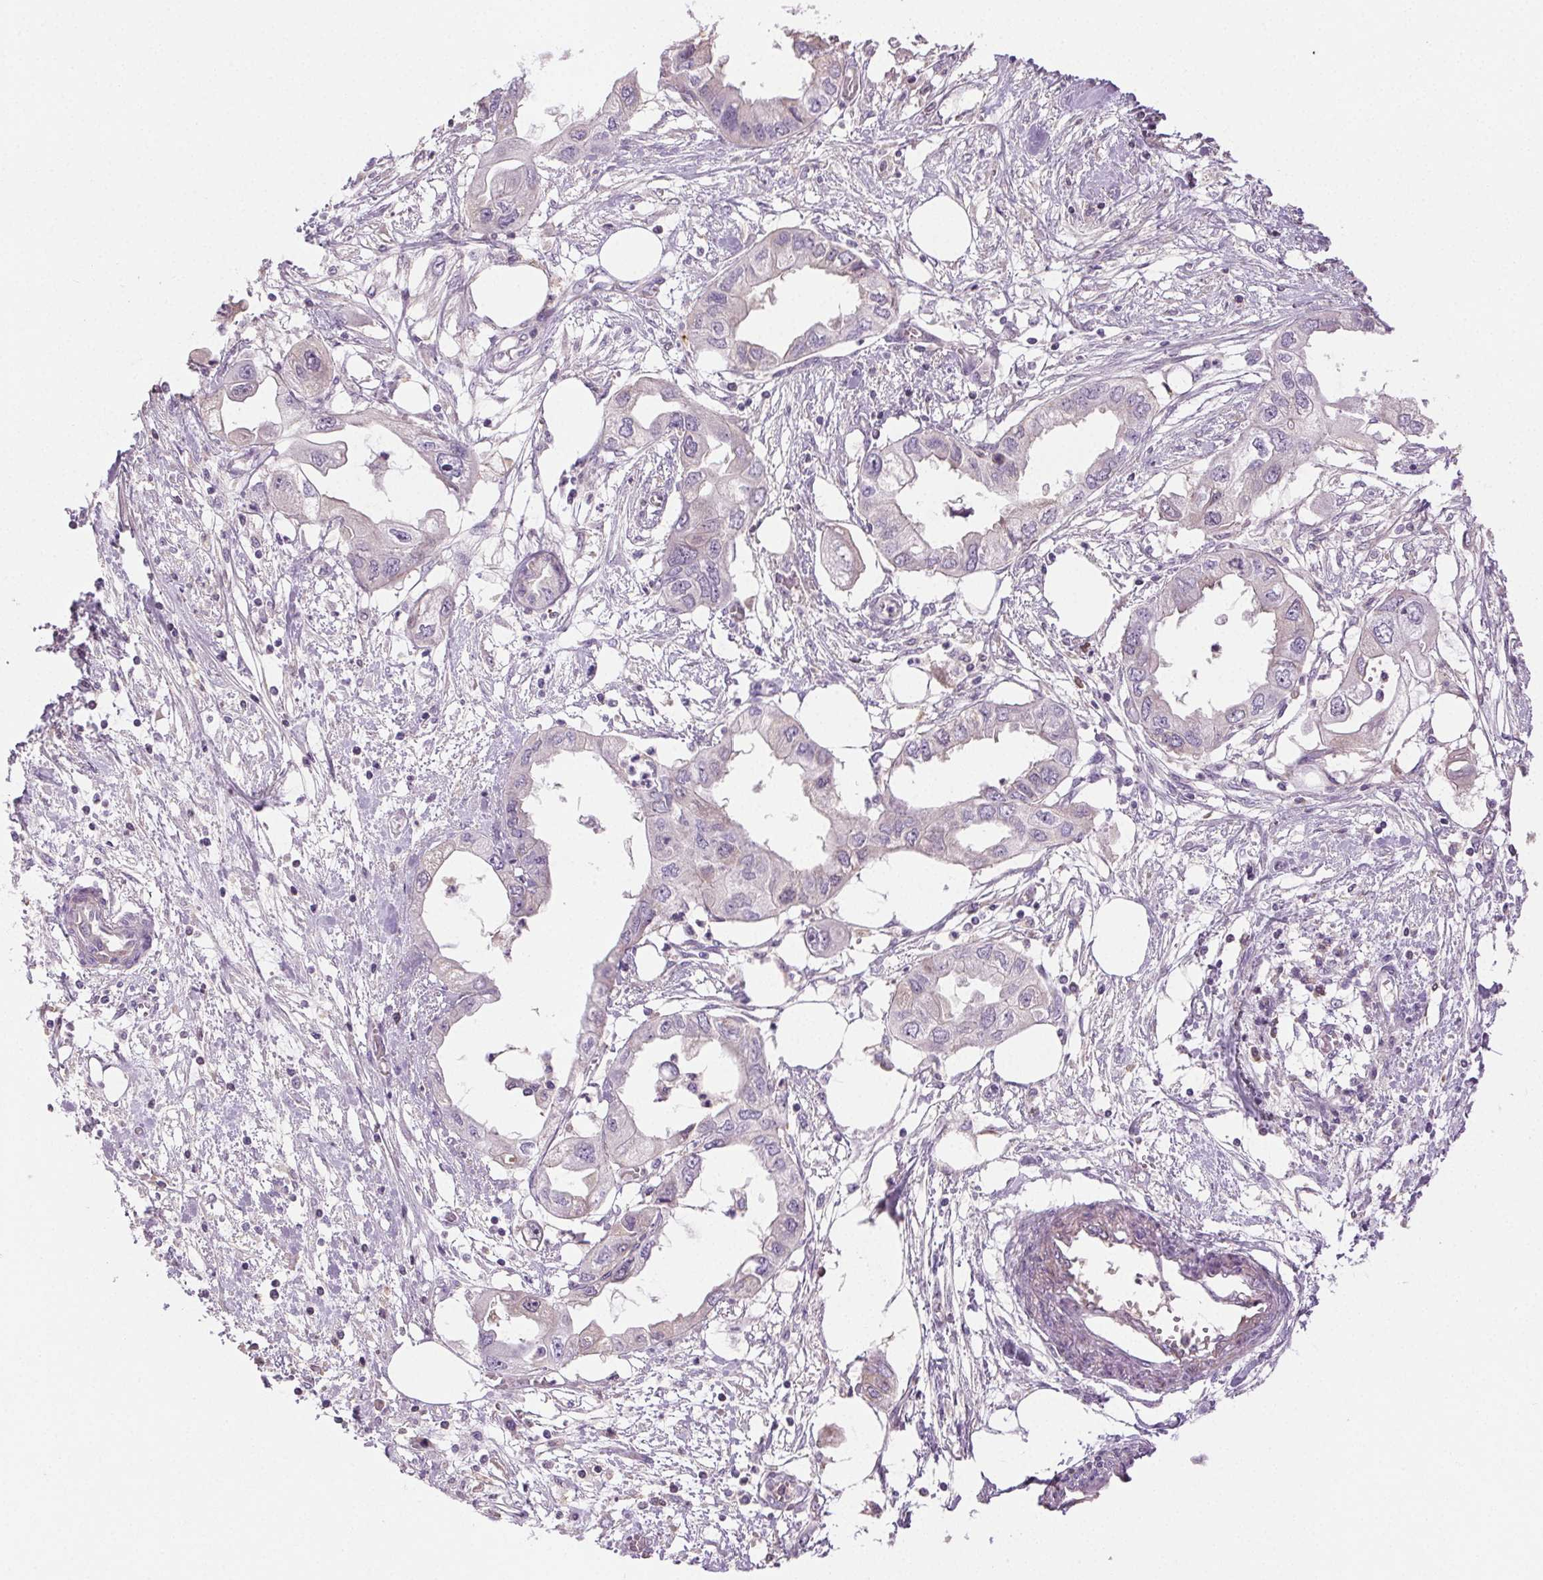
{"staining": {"intensity": "negative", "quantity": "none", "location": "none"}, "tissue": "endometrial cancer", "cell_type": "Tumor cells", "image_type": "cancer", "snomed": [{"axis": "morphology", "description": "Adenocarcinoma, NOS"}, {"axis": "morphology", "description": "Adenocarcinoma, metastatic, NOS"}, {"axis": "topography", "description": "Adipose tissue"}, {"axis": "topography", "description": "Endometrium"}], "caption": "This is an immunohistochemistry (IHC) histopathology image of endometrial adenocarcinoma. There is no staining in tumor cells.", "gene": "BPIFB2", "patient": {"sex": "female", "age": 67}}